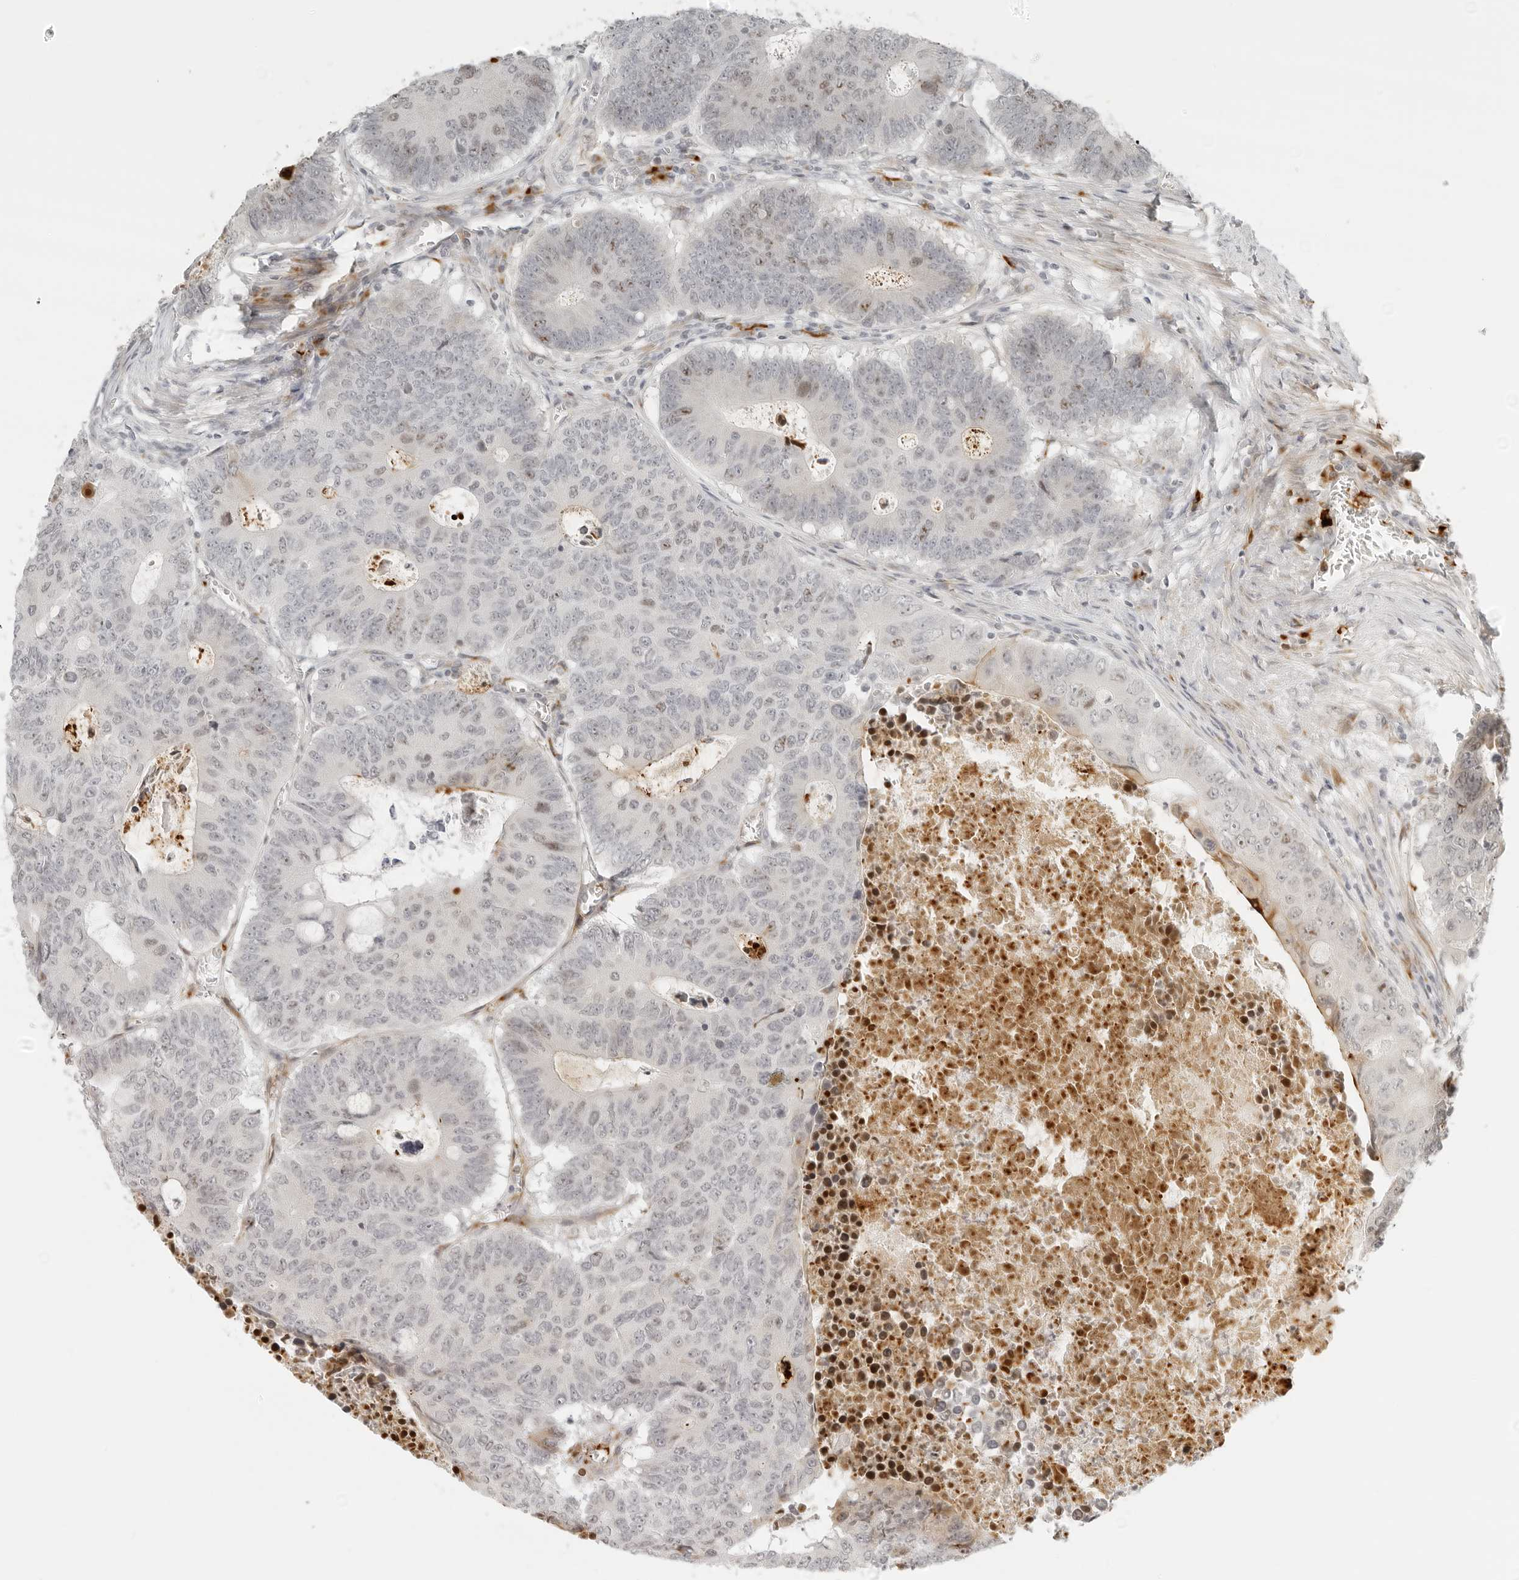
{"staining": {"intensity": "weak", "quantity": "25%-75%", "location": "nuclear"}, "tissue": "colorectal cancer", "cell_type": "Tumor cells", "image_type": "cancer", "snomed": [{"axis": "morphology", "description": "Adenocarcinoma, NOS"}, {"axis": "topography", "description": "Colon"}], "caption": "Immunohistochemistry (IHC) staining of adenocarcinoma (colorectal), which reveals low levels of weak nuclear staining in about 25%-75% of tumor cells indicating weak nuclear protein expression. The staining was performed using DAB (3,3'-diaminobenzidine) (brown) for protein detection and nuclei were counterstained in hematoxylin (blue).", "gene": "ZNF678", "patient": {"sex": "male", "age": 87}}